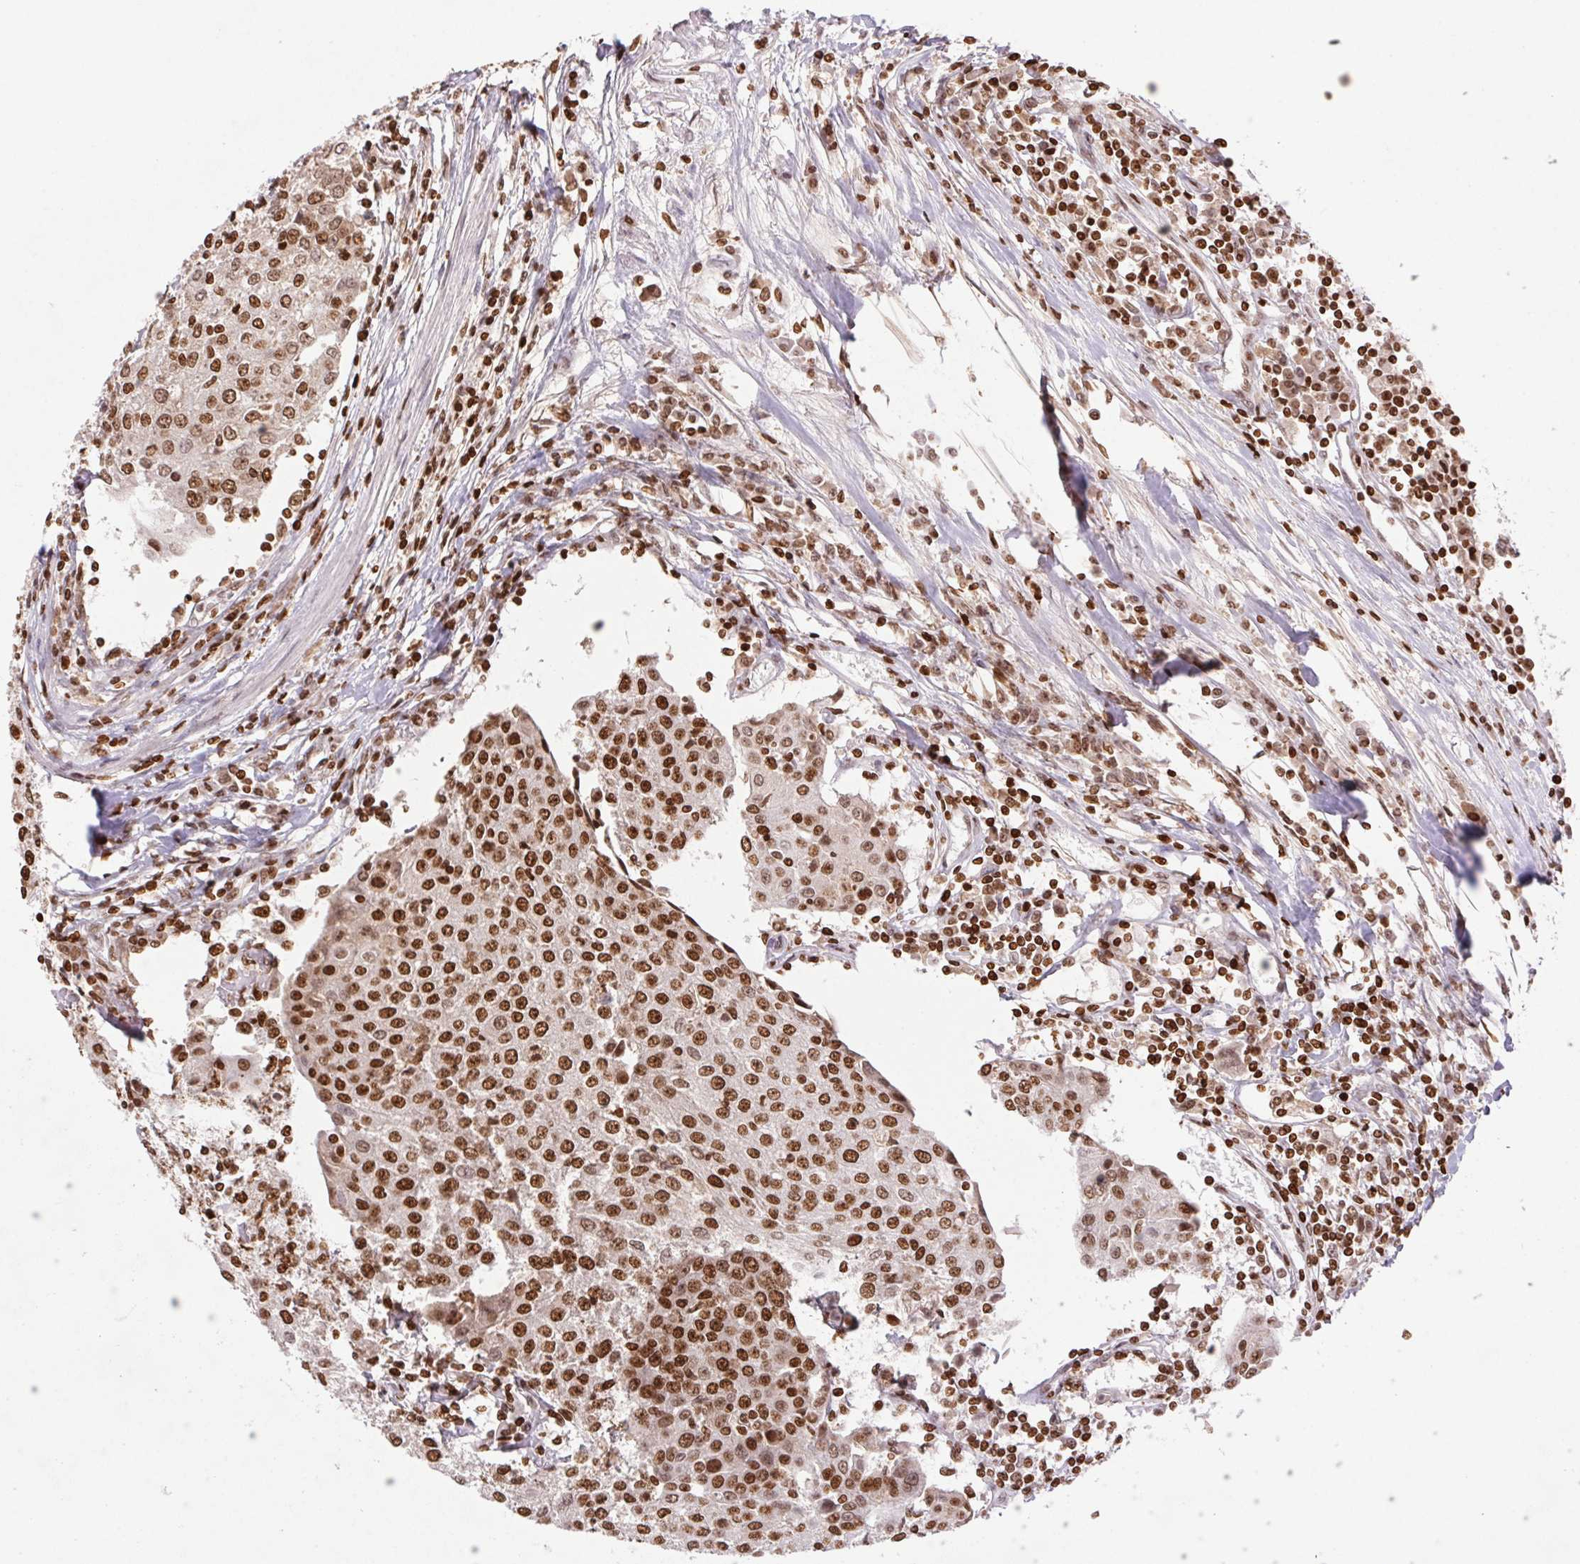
{"staining": {"intensity": "strong", "quantity": ">75%", "location": "nuclear"}, "tissue": "urothelial cancer", "cell_type": "Tumor cells", "image_type": "cancer", "snomed": [{"axis": "morphology", "description": "Urothelial carcinoma, High grade"}, {"axis": "topography", "description": "Urinary bladder"}], "caption": "The image demonstrates immunohistochemical staining of urothelial cancer. There is strong nuclear staining is identified in about >75% of tumor cells.", "gene": "POLD3", "patient": {"sex": "female", "age": 85}}